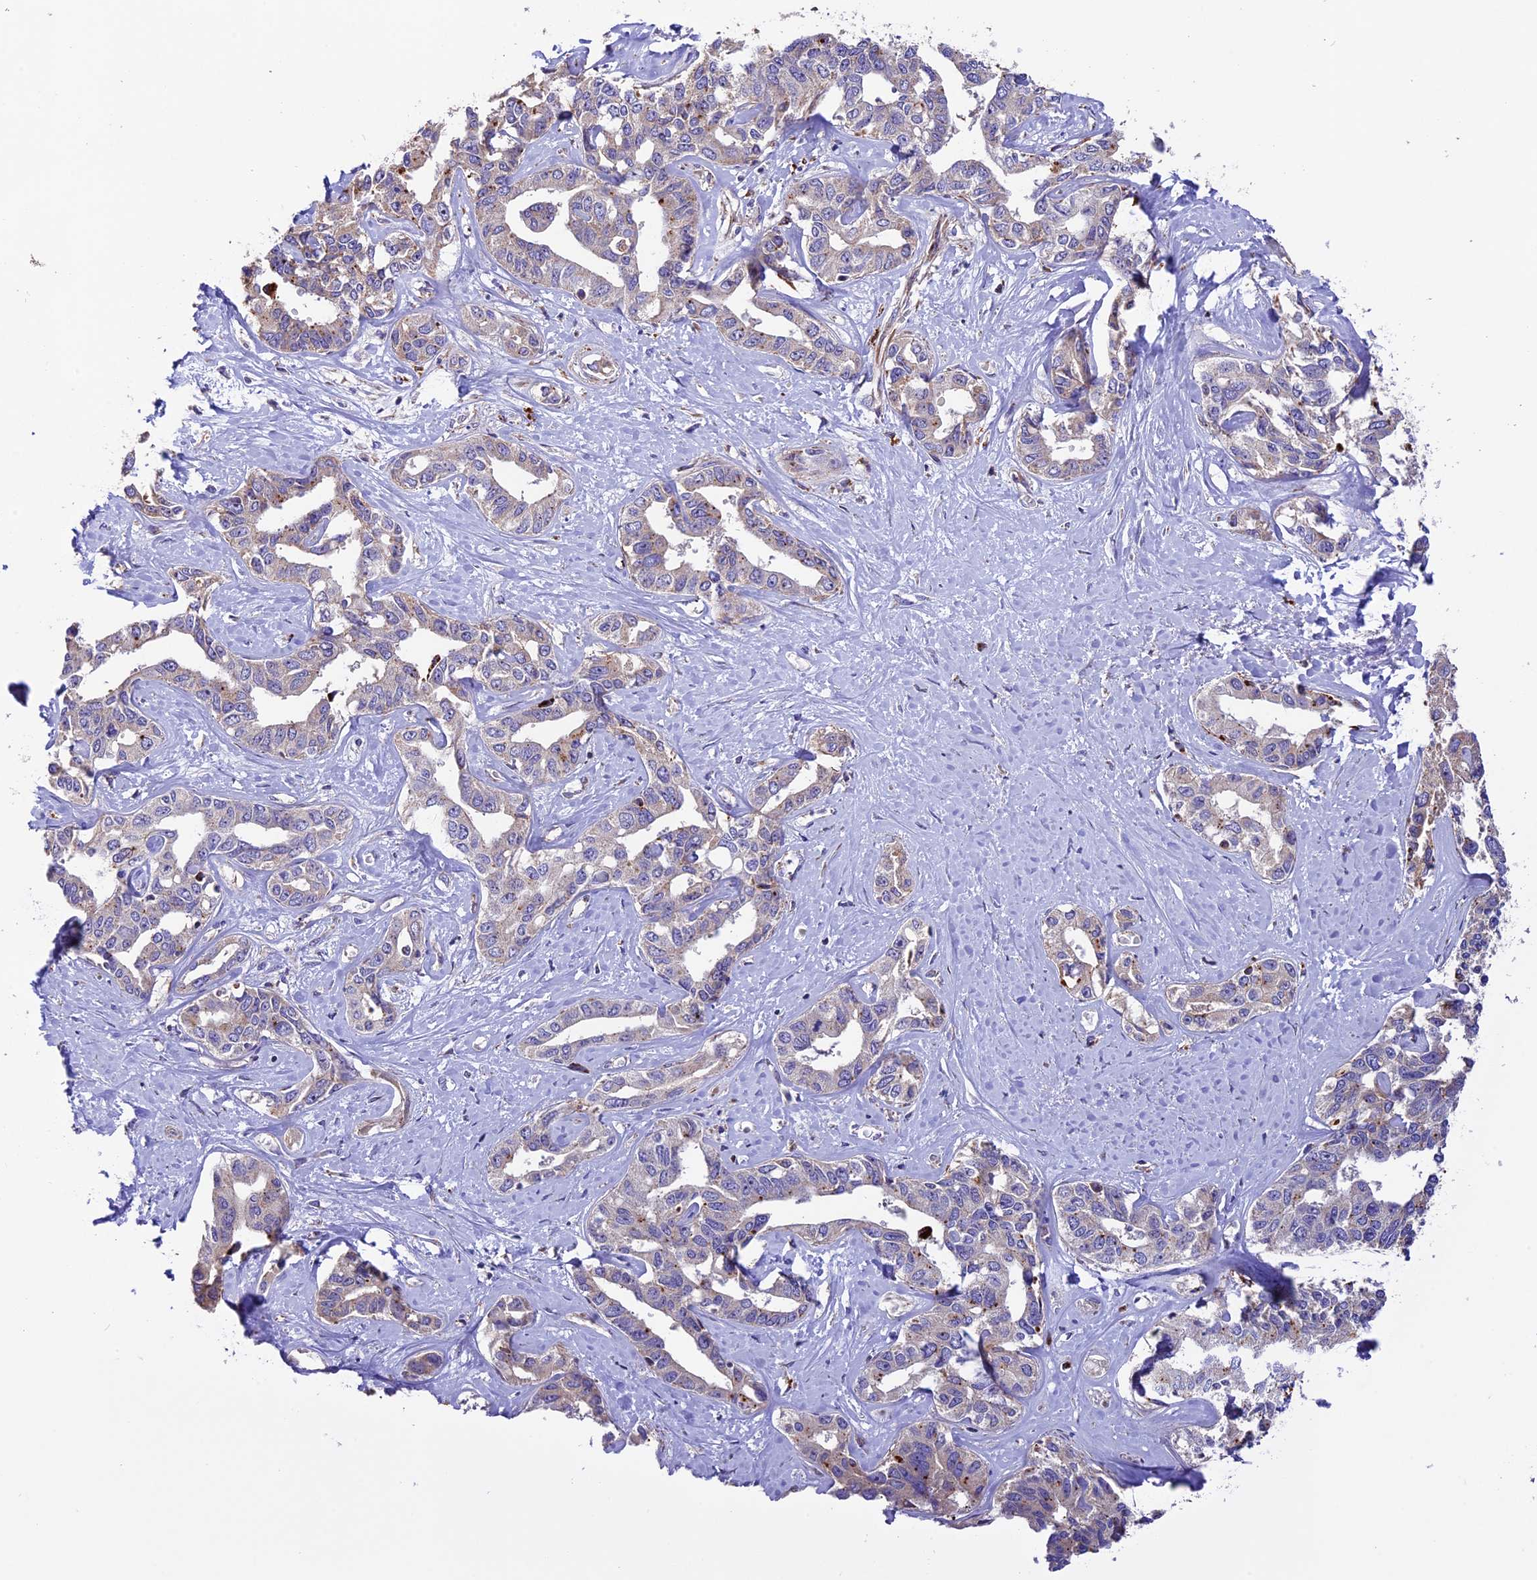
{"staining": {"intensity": "weak", "quantity": "<25%", "location": "cytoplasmic/membranous"}, "tissue": "liver cancer", "cell_type": "Tumor cells", "image_type": "cancer", "snomed": [{"axis": "morphology", "description": "Cholangiocarcinoma"}, {"axis": "topography", "description": "Liver"}], "caption": "There is no significant staining in tumor cells of liver cancer (cholangiocarcinoma). The staining is performed using DAB brown chromogen with nuclei counter-stained in using hematoxylin.", "gene": "METTL22", "patient": {"sex": "male", "age": 59}}